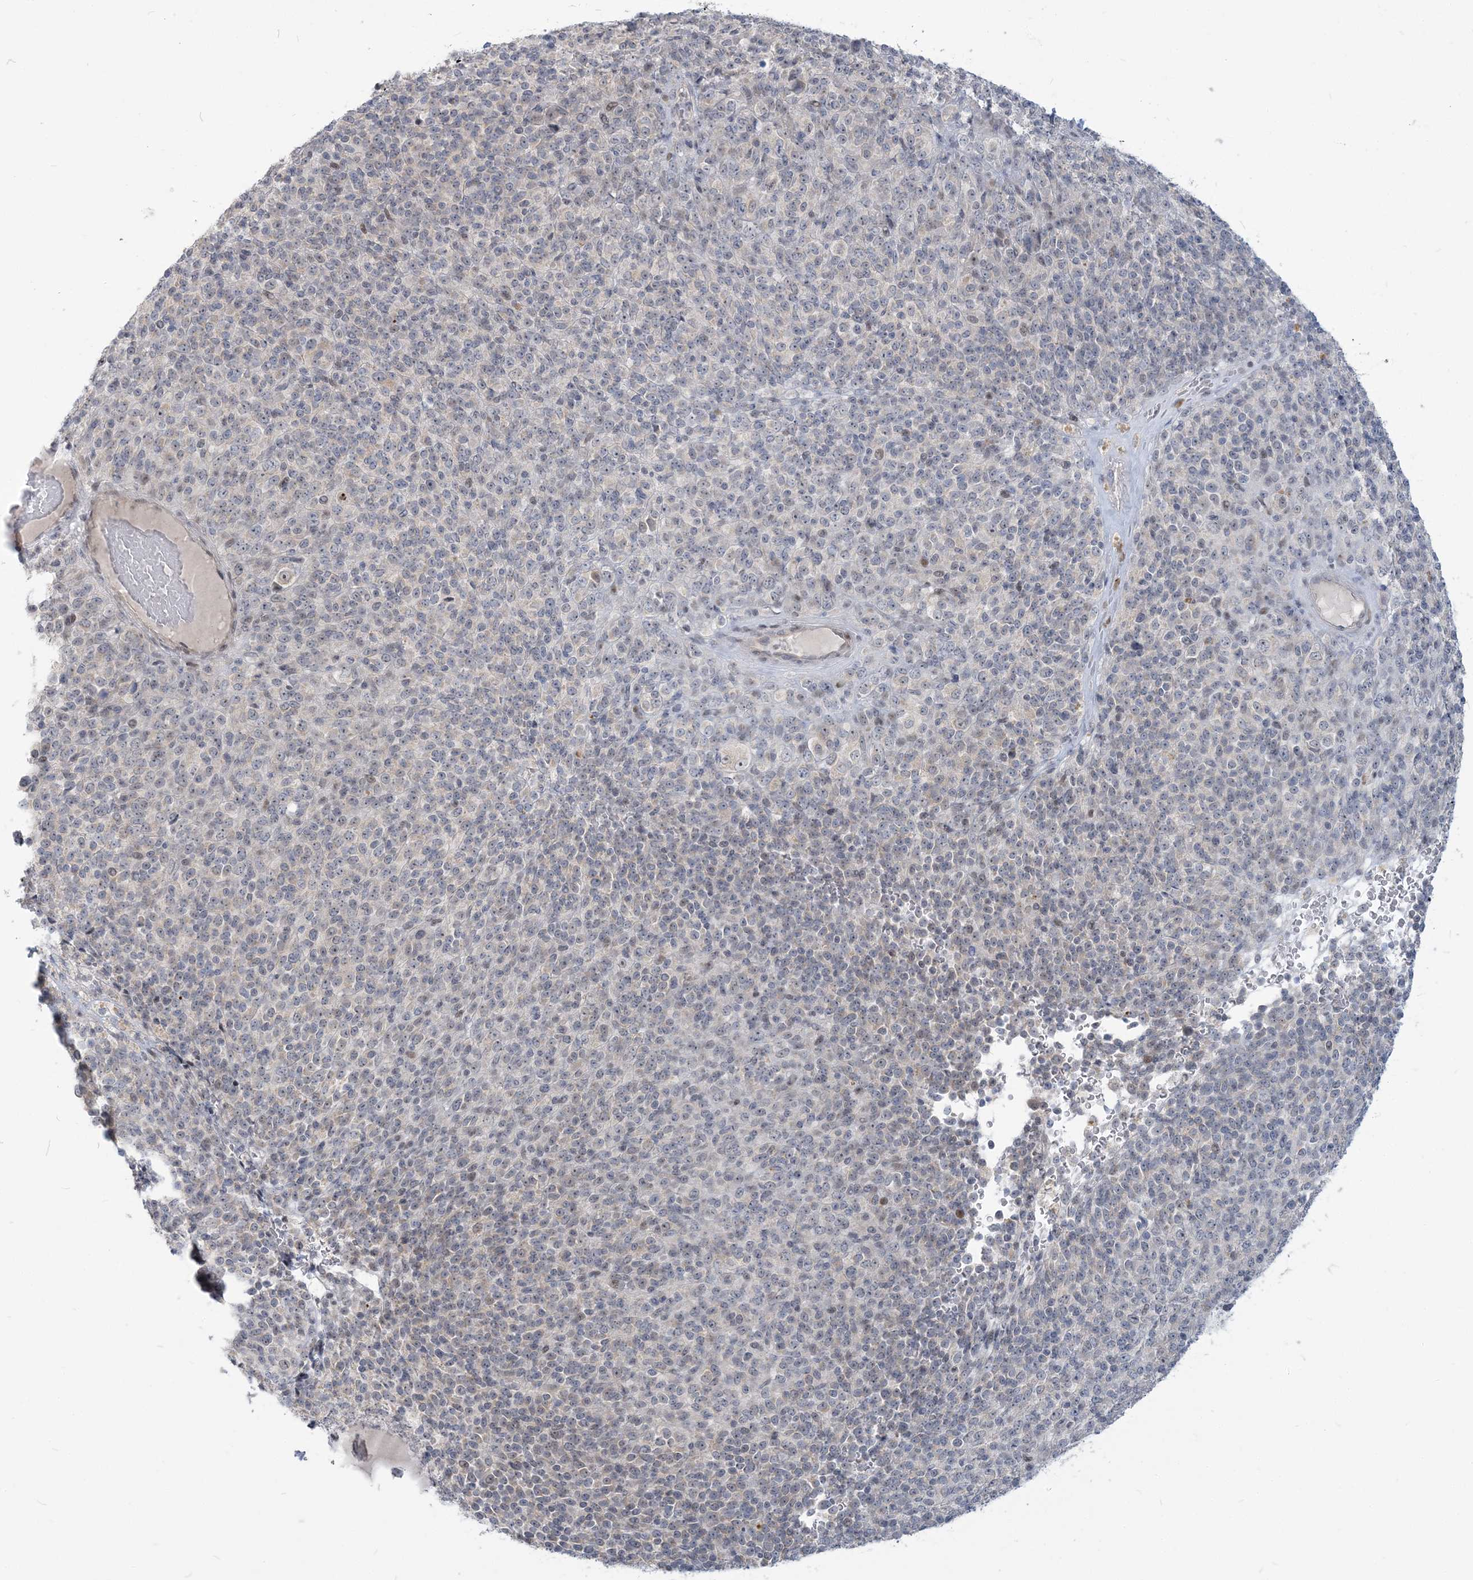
{"staining": {"intensity": "negative", "quantity": "none", "location": "none"}, "tissue": "melanoma", "cell_type": "Tumor cells", "image_type": "cancer", "snomed": [{"axis": "morphology", "description": "Malignant melanoma, Metastatic site"}, {"axis": "topography", "description": "Brain"}], "caption": "Malignant melanoma (metastatic site) was stained to show a protein in brown. There is no significant staining in tumor cells.", "gene": "SDAD1", "patient": {"sex": "female", "age": 56}}